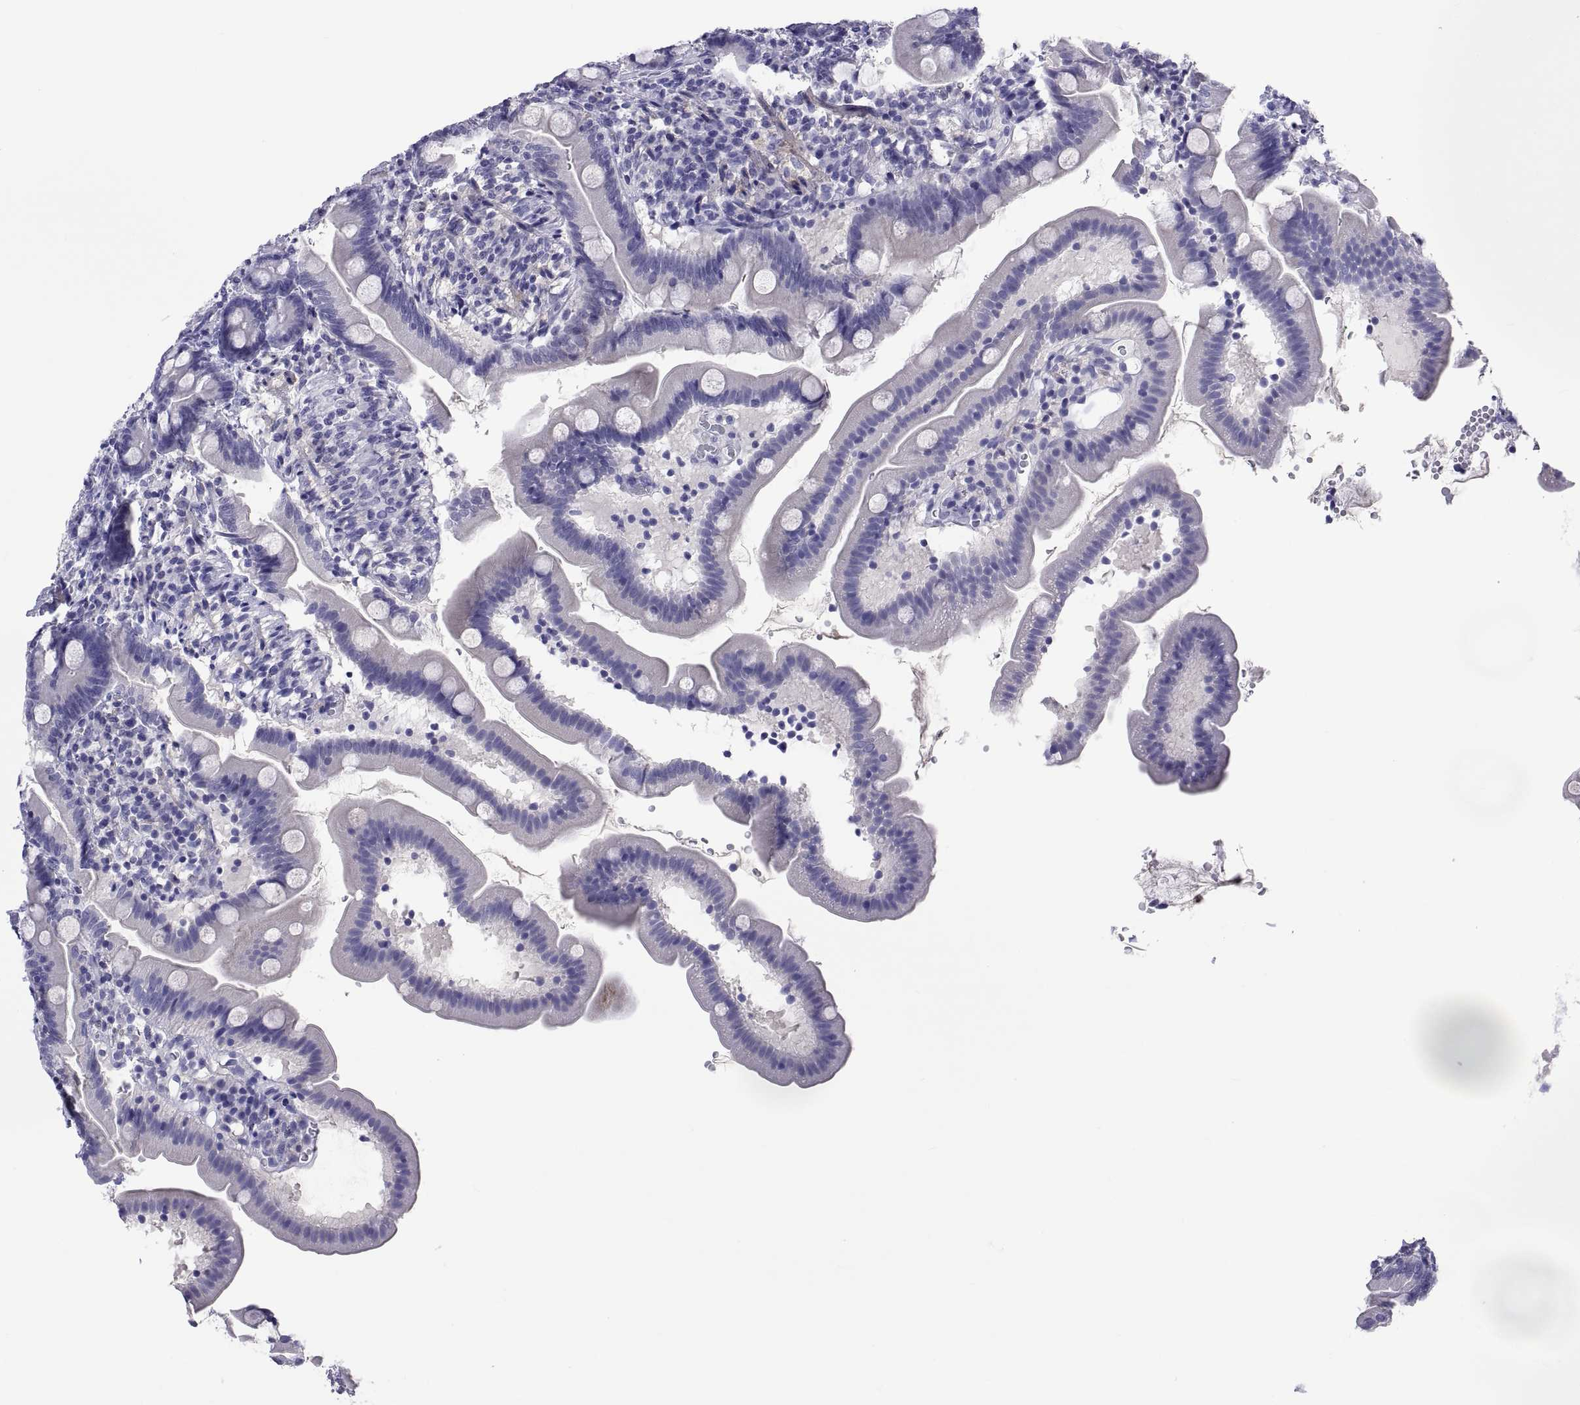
{"staining": {"intensity": "negative", "quantity": "none", "location": "none"}, "tissue": "duodenum", "cell_type": "Glandular cells", "image_type": "normal", "snomed": [{"axis": "morphology", "description": "Normal tissue, NOS"}, {"axis": "topography", "description": "Duodenum"}], "caption": "High magnification brightfield microscopy of normal duodenum stained with DAB (brown) and counterstained with hematoxylin (blue): glandular cells show no significant expression. Nuclei are stained in blue.", "gene": "BSPH1", "patient": {"sex": "female", "age": 67}}